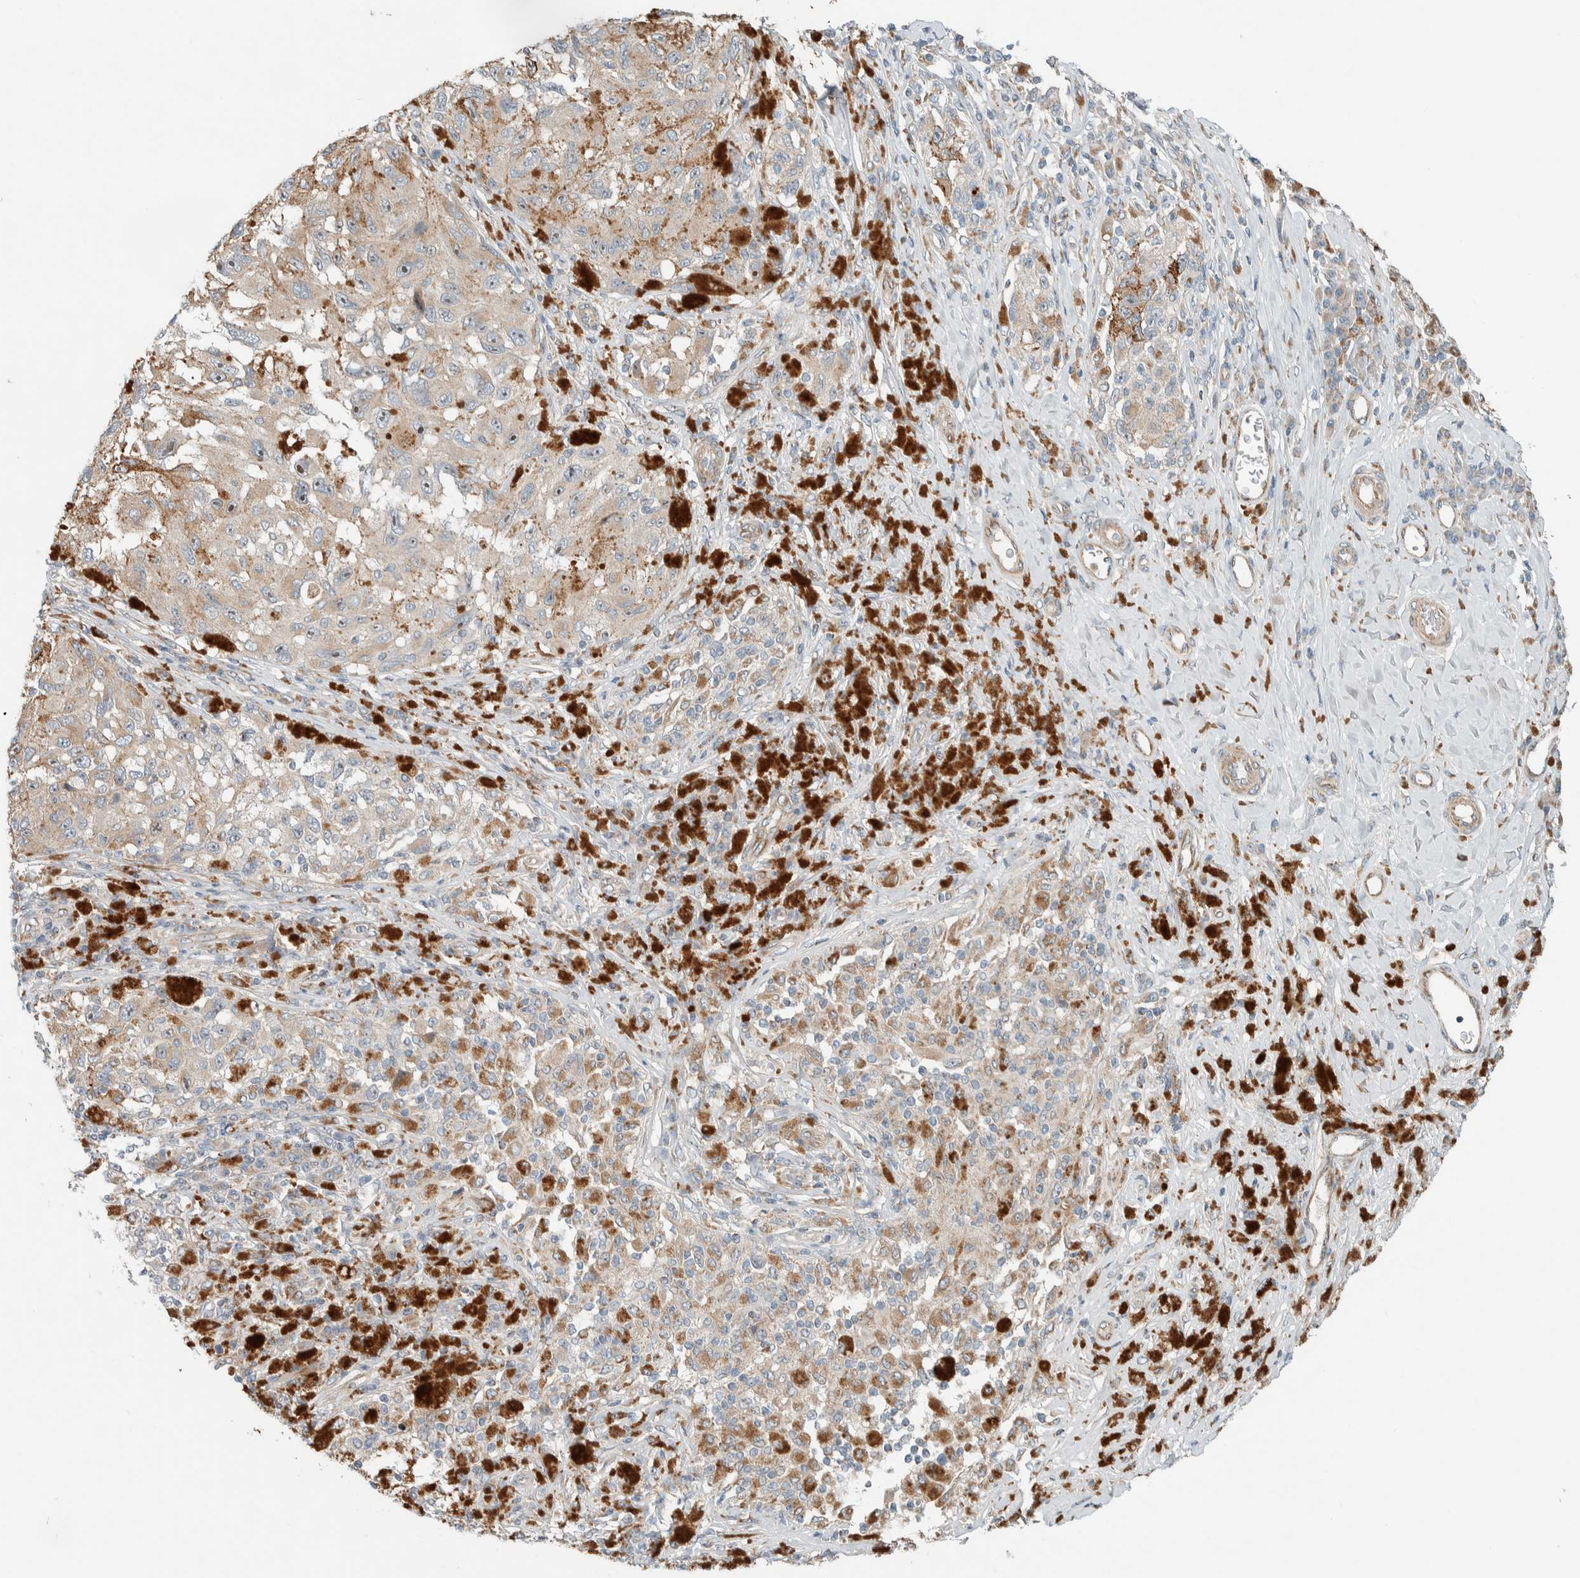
{"staining": {"intensity": "weak", "quantity": ">75%", "location": "cytoplasmic/membranous"}, "tissue": "melanoma", "cell_type": "Tumor cells", "image_type": "cancer", "snomed": [{"axis": "morphology", "description": "Malignant melanoma, NOS"}, {"axis": "topography", "description": "Skin"}], "caption": "Immunohistochemistry photomicrograph of human melanoma stained for a protein (brown), which demonstrates low levels of weak cytoplasmic/membranous staining in approximately >75% of tumor cells.", "gene": "SLFN12L", "patient": {"sex": "female", "age": 73}}